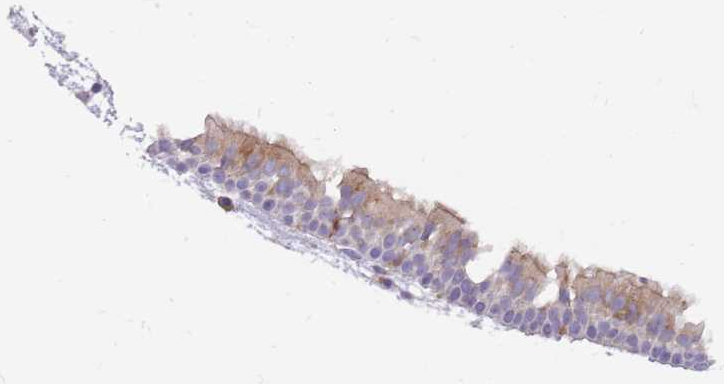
{"staining": {"intensity": "moderate", "quantity": "<25%", "location": "cytoplasmic/membranous"}, "tissue": "nasopharynx", "cell_type": "Respiratory epithelial cells", "image_type": "normal", "snomed": [{"axis": "morphology", "description": "Normal tissue, NOS"}, {"axis": "morphology", "description": "Inflammation, NOS"}, {"axis": "morphology", "description": "Malignant melanoma, Metastatic site"}, {"axis": "topography", "description": "Nasopharynx"}], "caption": "Immunohistochemistry (IHC) photomicrograph of normal nasopharynx stained for a protein (brown), which exhibits low levels of moderate cytoplasmic/membranous expression in about <25% of respiratory epithelial cells.", "gene": "DIPK1C", "patient": {"sex": "male", "age": 70}}